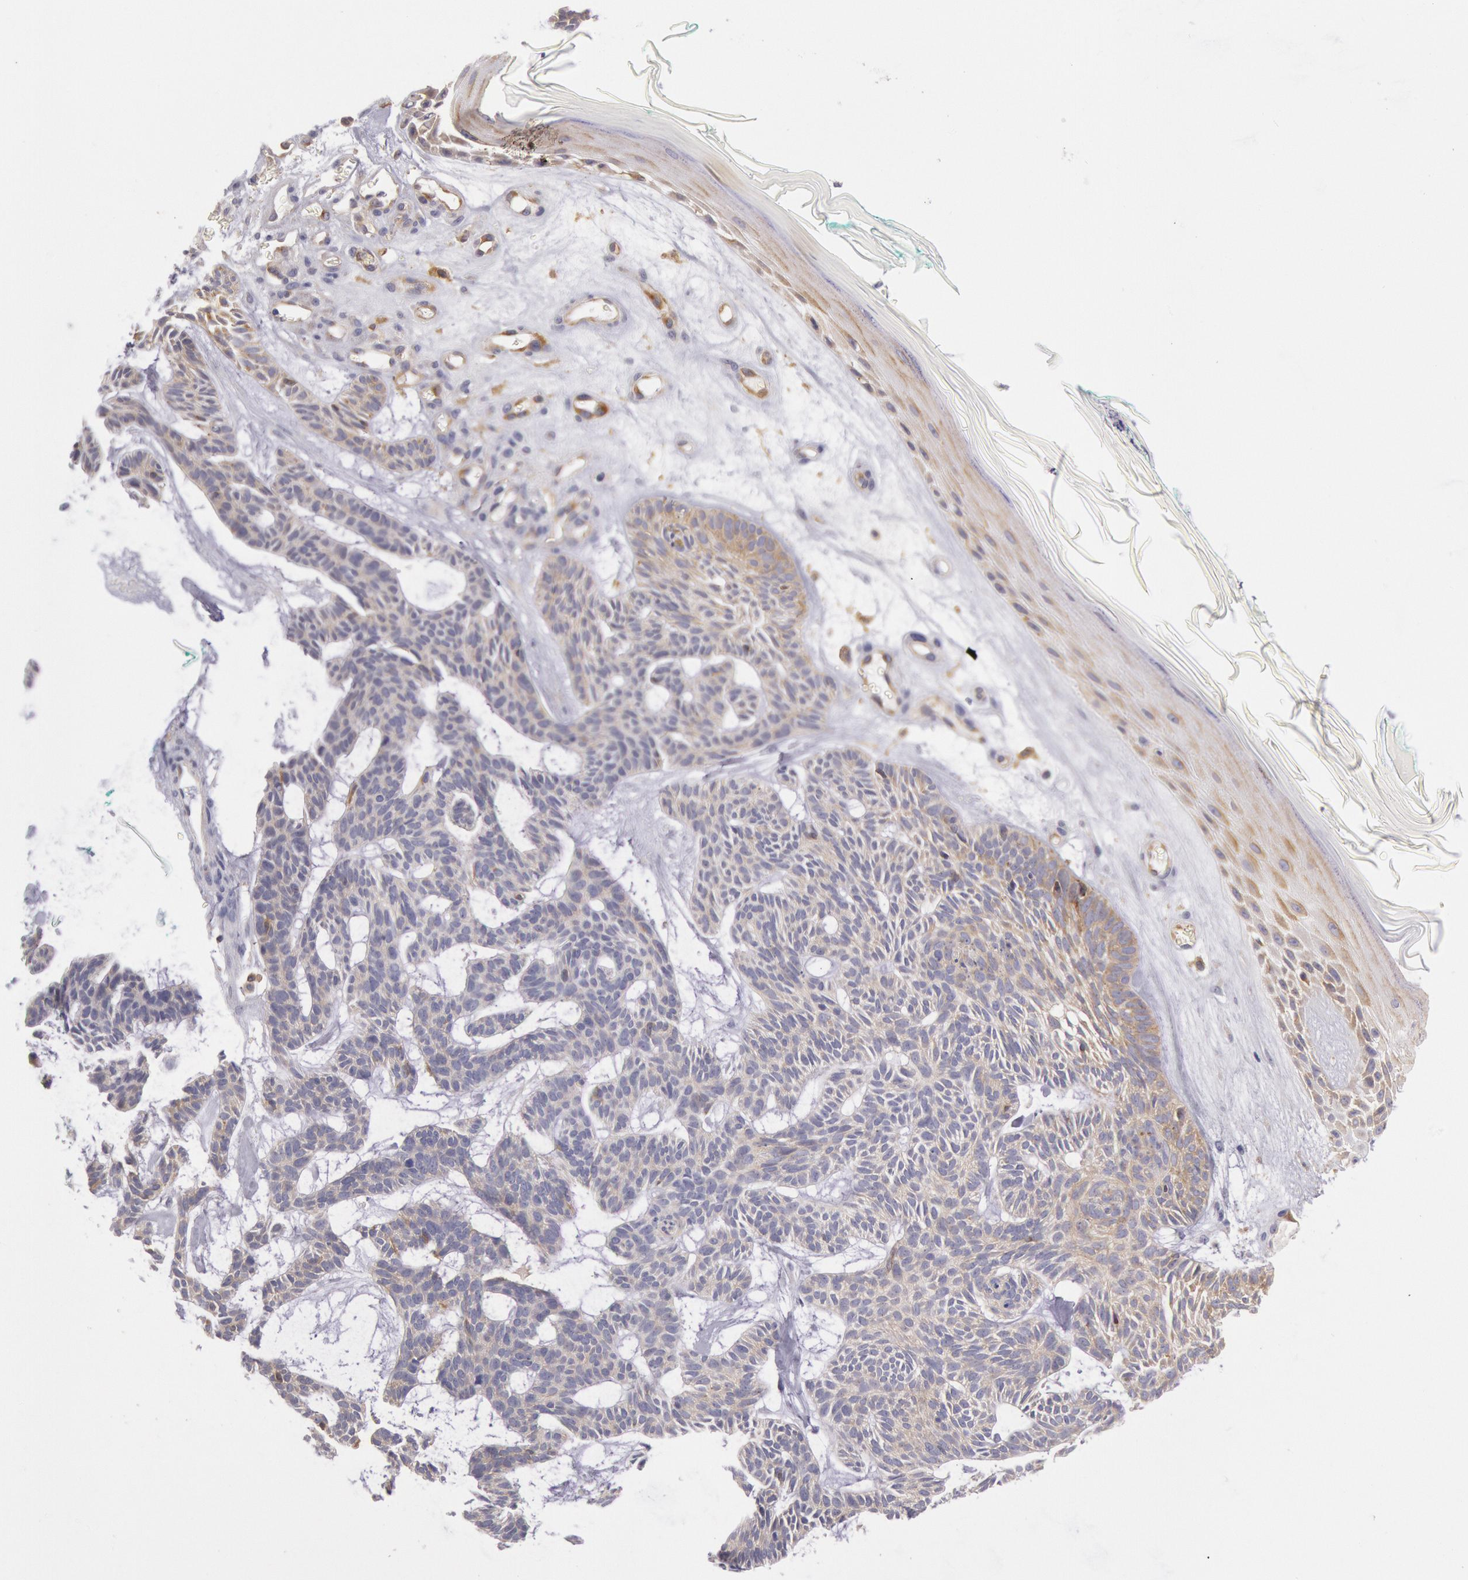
{"staining": {"intensity": "weak", "quantity": "25%-75%", "location": "cytoplasmic/membranous"}, "tissue": "skin cancer", "cell_type": "Tumor cells", "image_type": "cancer", "snomed": [{"axis": "morphology", "description": "Basal cell carcinoma"}, {"axis": "topography", "description": "Skin"}], "caption": "High-power microscopy captured an immunohistochemistry (IHC) image of basal cell carcinoma (skin), revealing weak cytoplasmic/membranous staining in about 25%-75% of tumor cells.", "gene": "MYO5A", "patient": {"sex": "male", "age": 75}}